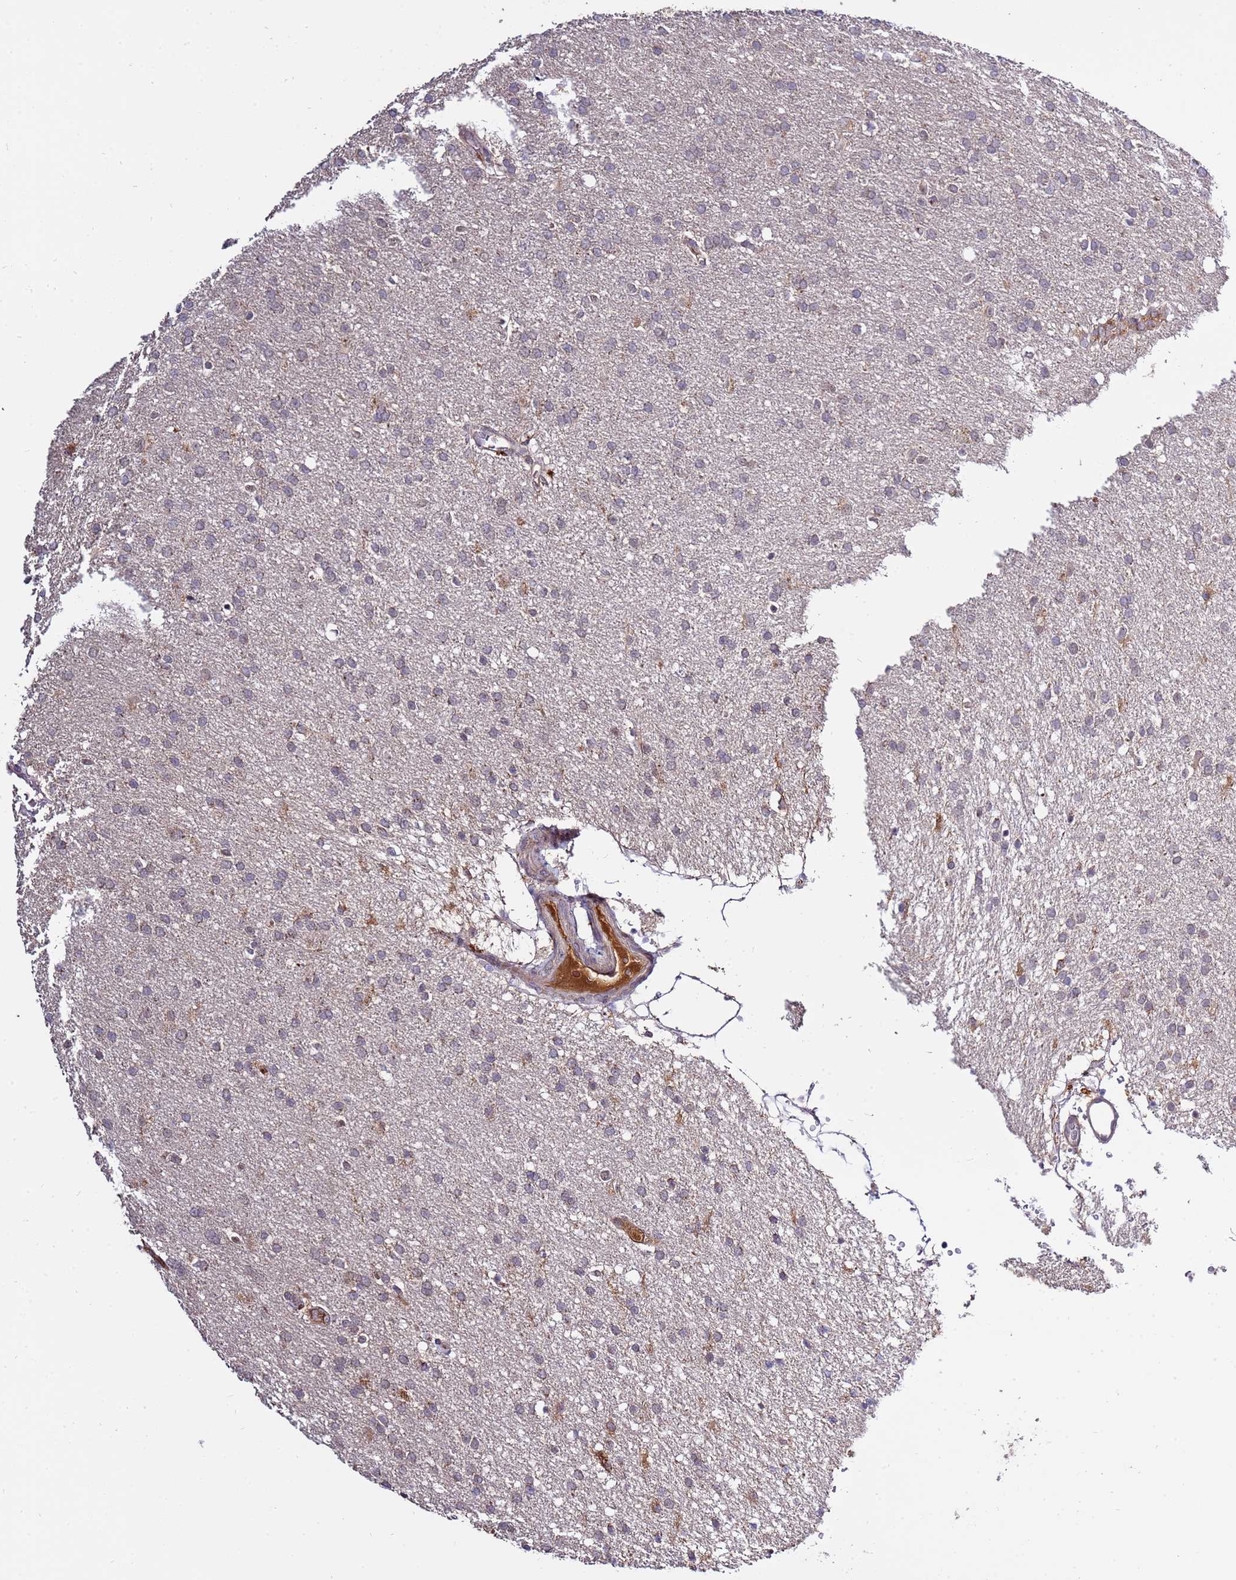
{"staining": {"intensity": "weak", "quantity": "<25%", "location": "cytoplasmic/membranous"}, "tissue": "glioma", "cell_type": "Tumor cells", "image_type": "cancer", "snomed": [{"axis": "morphology", "description": "Glioma, malignant, High grade"}, {"axis": "topography", "description": "Brain"}], "caption": "Histopathology image shows no protein expression in tumor cells of malignant glioma (high-grade) tissue. (Stains: DAB (3,3'-diaminobenzidine) IHC with hematoxylin counter stain, Microscopy: brightfield microscopy at high magnification).", "gene": "ZNF624", "patient": {"sex": "male", "age": 72}}